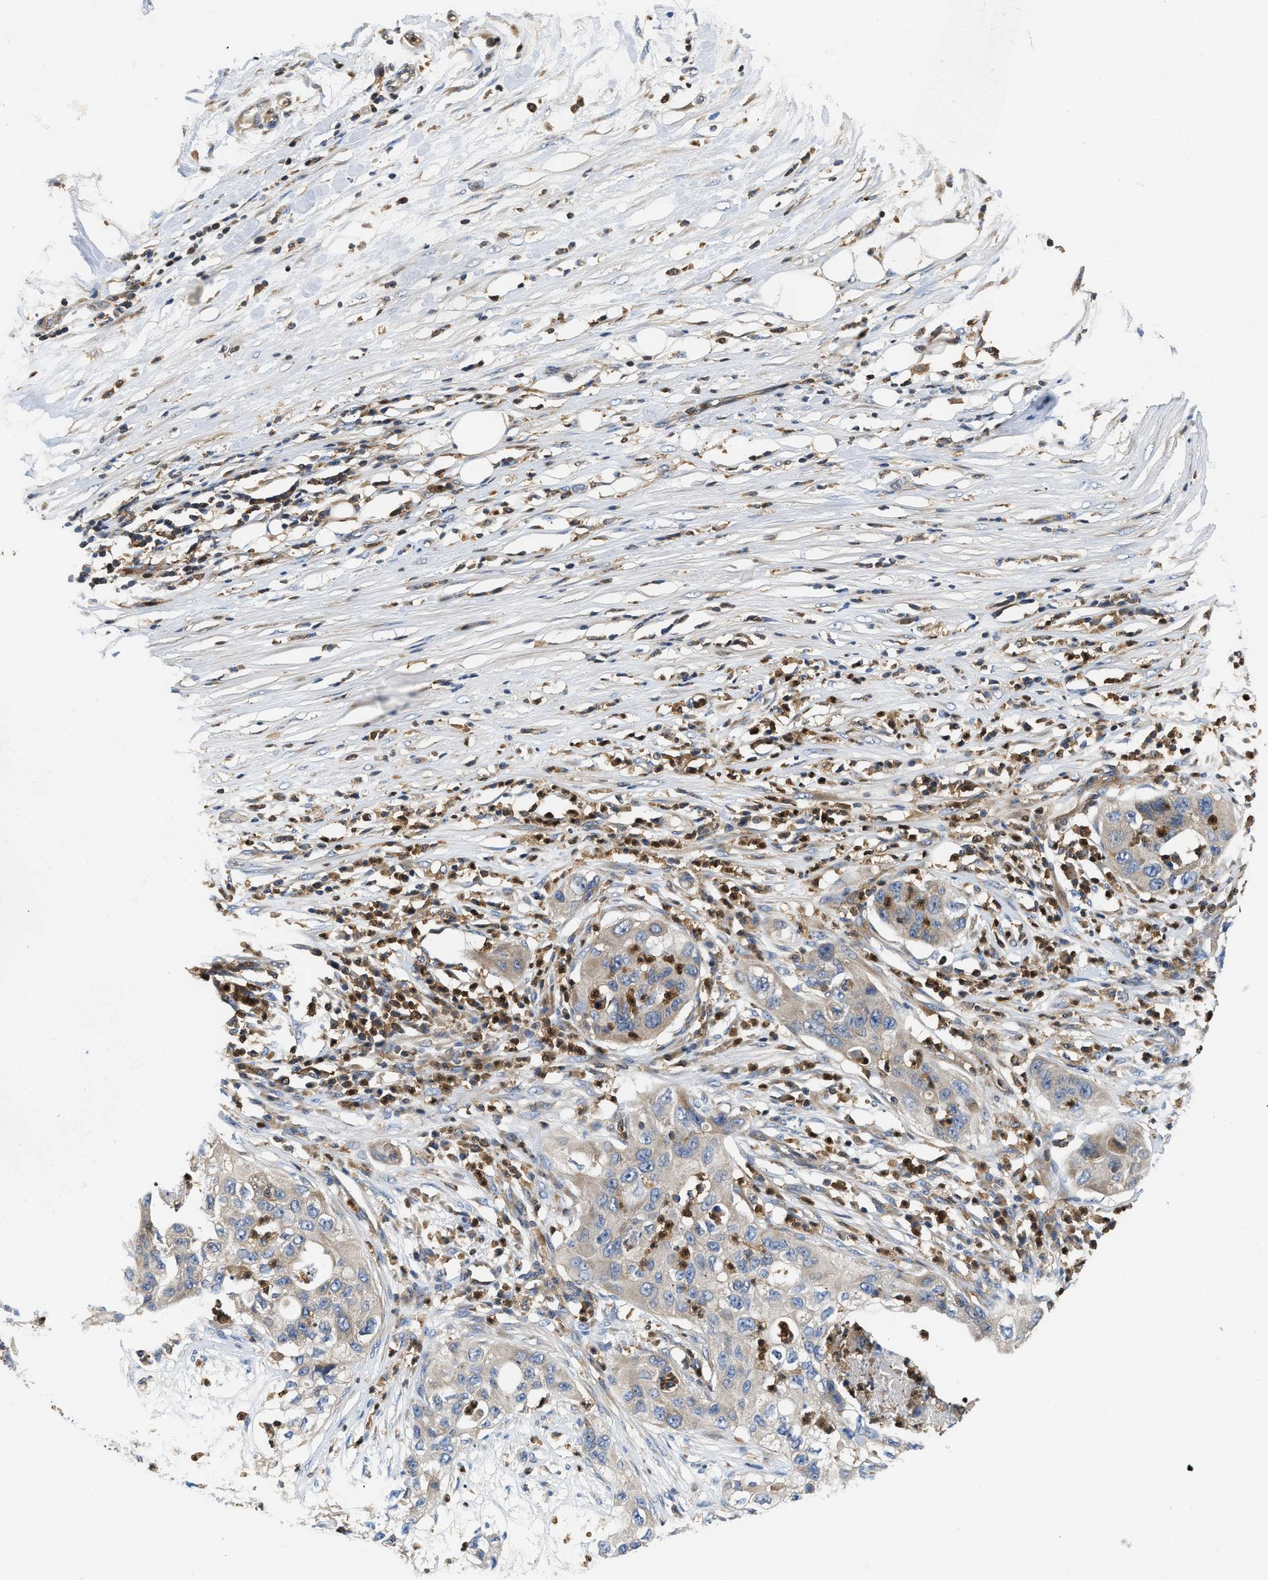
{"staining": {"intensity": "weak", "quantity": "<25%", "location": "cytoplasmic/membranous"}, "tissue": "pancreatic cancer", "cell_type": "Tumor cells", "image_type": "cancer", "snomed": [{"axis": "morphology", "description": "Adenocarcinoma, NOS"}, {"axis": "topography", "description": "Pancreas"}], "caption": "An IHC image of adenocarcinoma (pancreatic) is shown. There is no staining in tumor cells of adenocarcinoma (pancreatic). (DAB (3,3'-diaminobenzidine) IHC visualized using brightfield microscopy, high magnification).", "gene": "OSTF1", "patient": {"sex": "female", "age": 78}}